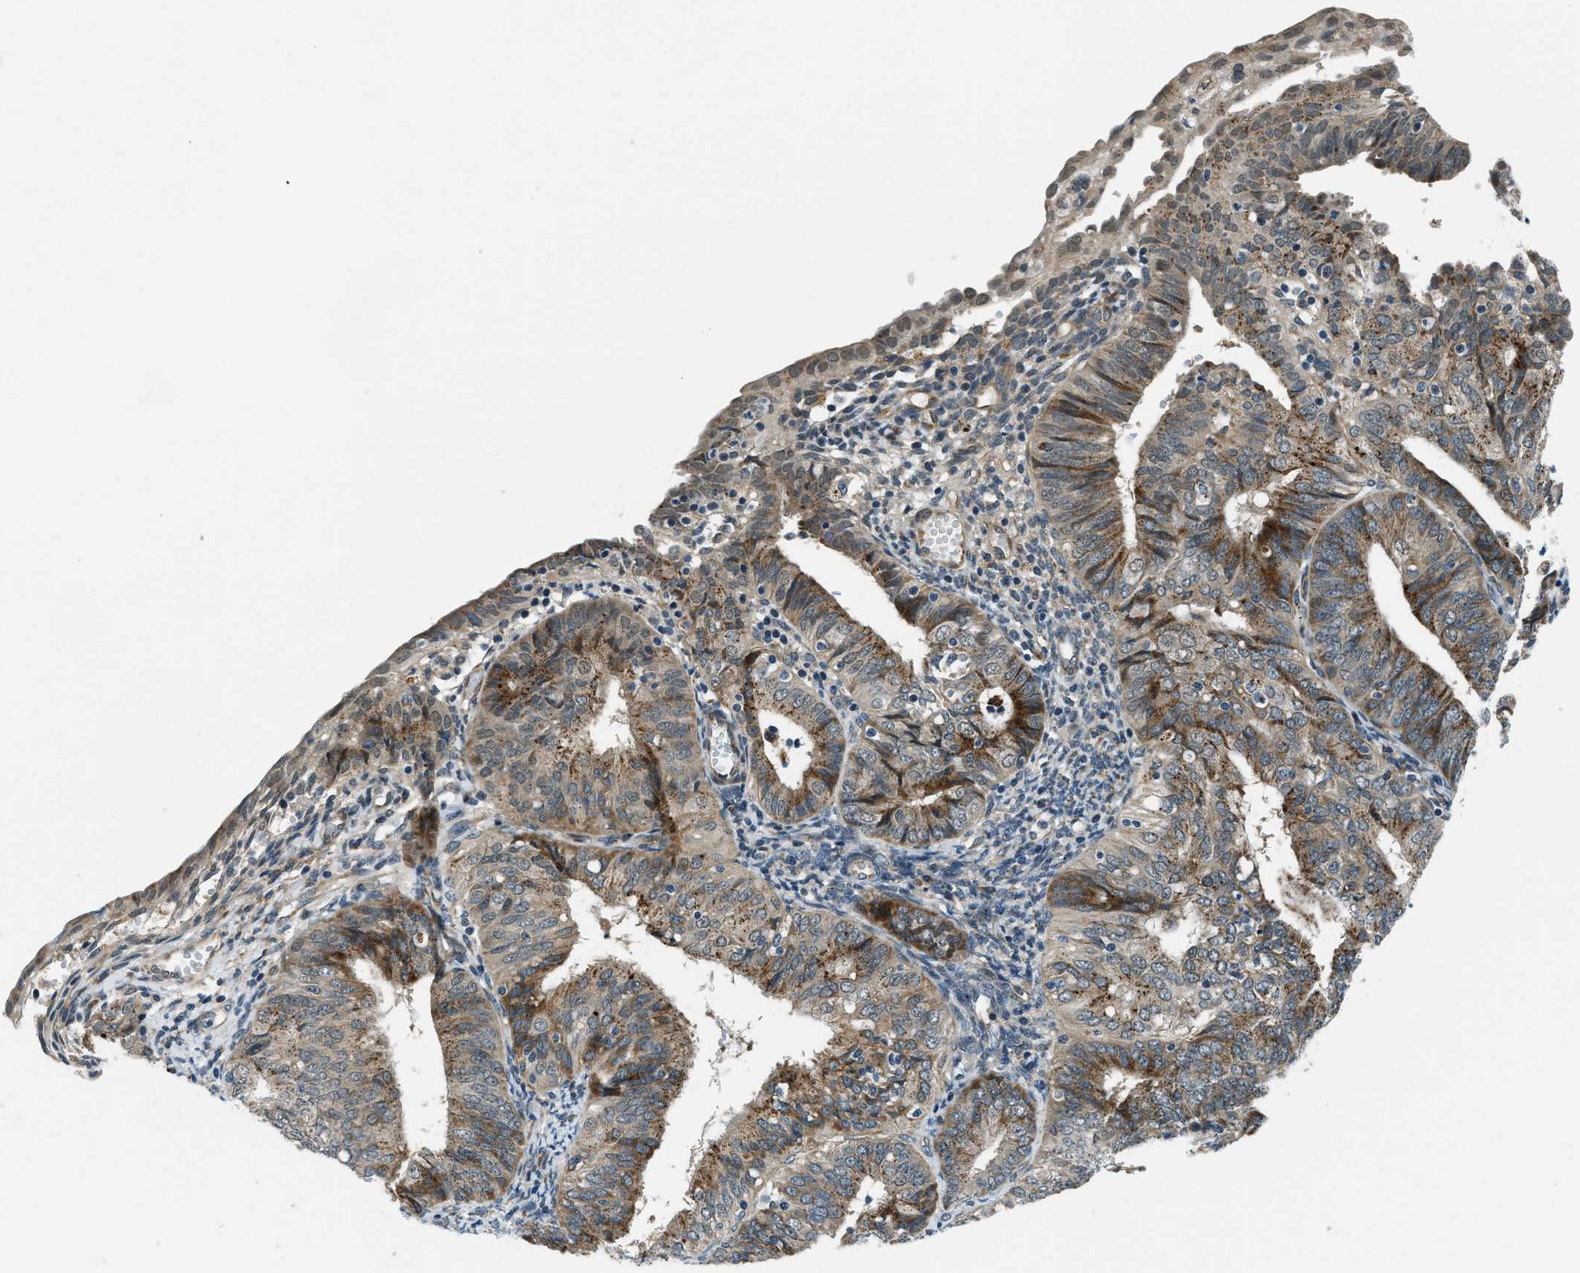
{"staining": {"intensity": "moderate", "quantity": "25%-75%", "location": "cytoplasmic/membranous"}, "tissue": "endometrial cancer", "cell_type": "Tumor cells", "image_type": "cancer", "snomed": [{"axis": "morphology", "description": "Adenocarcinoma, NOS"}, {"axis": "topography", "description": "Endometrium"}], "caption": "The image exhibits immunohistochemical staining of adenocarcinoma (endometrial). There is moderate cytoplasmic/membranous staining is appreciated in about 25%-75% of tumor cells. Nuclei are stained in blue.", "gene": "GINM1", "patient": {"sex": "female", "age": 58}}